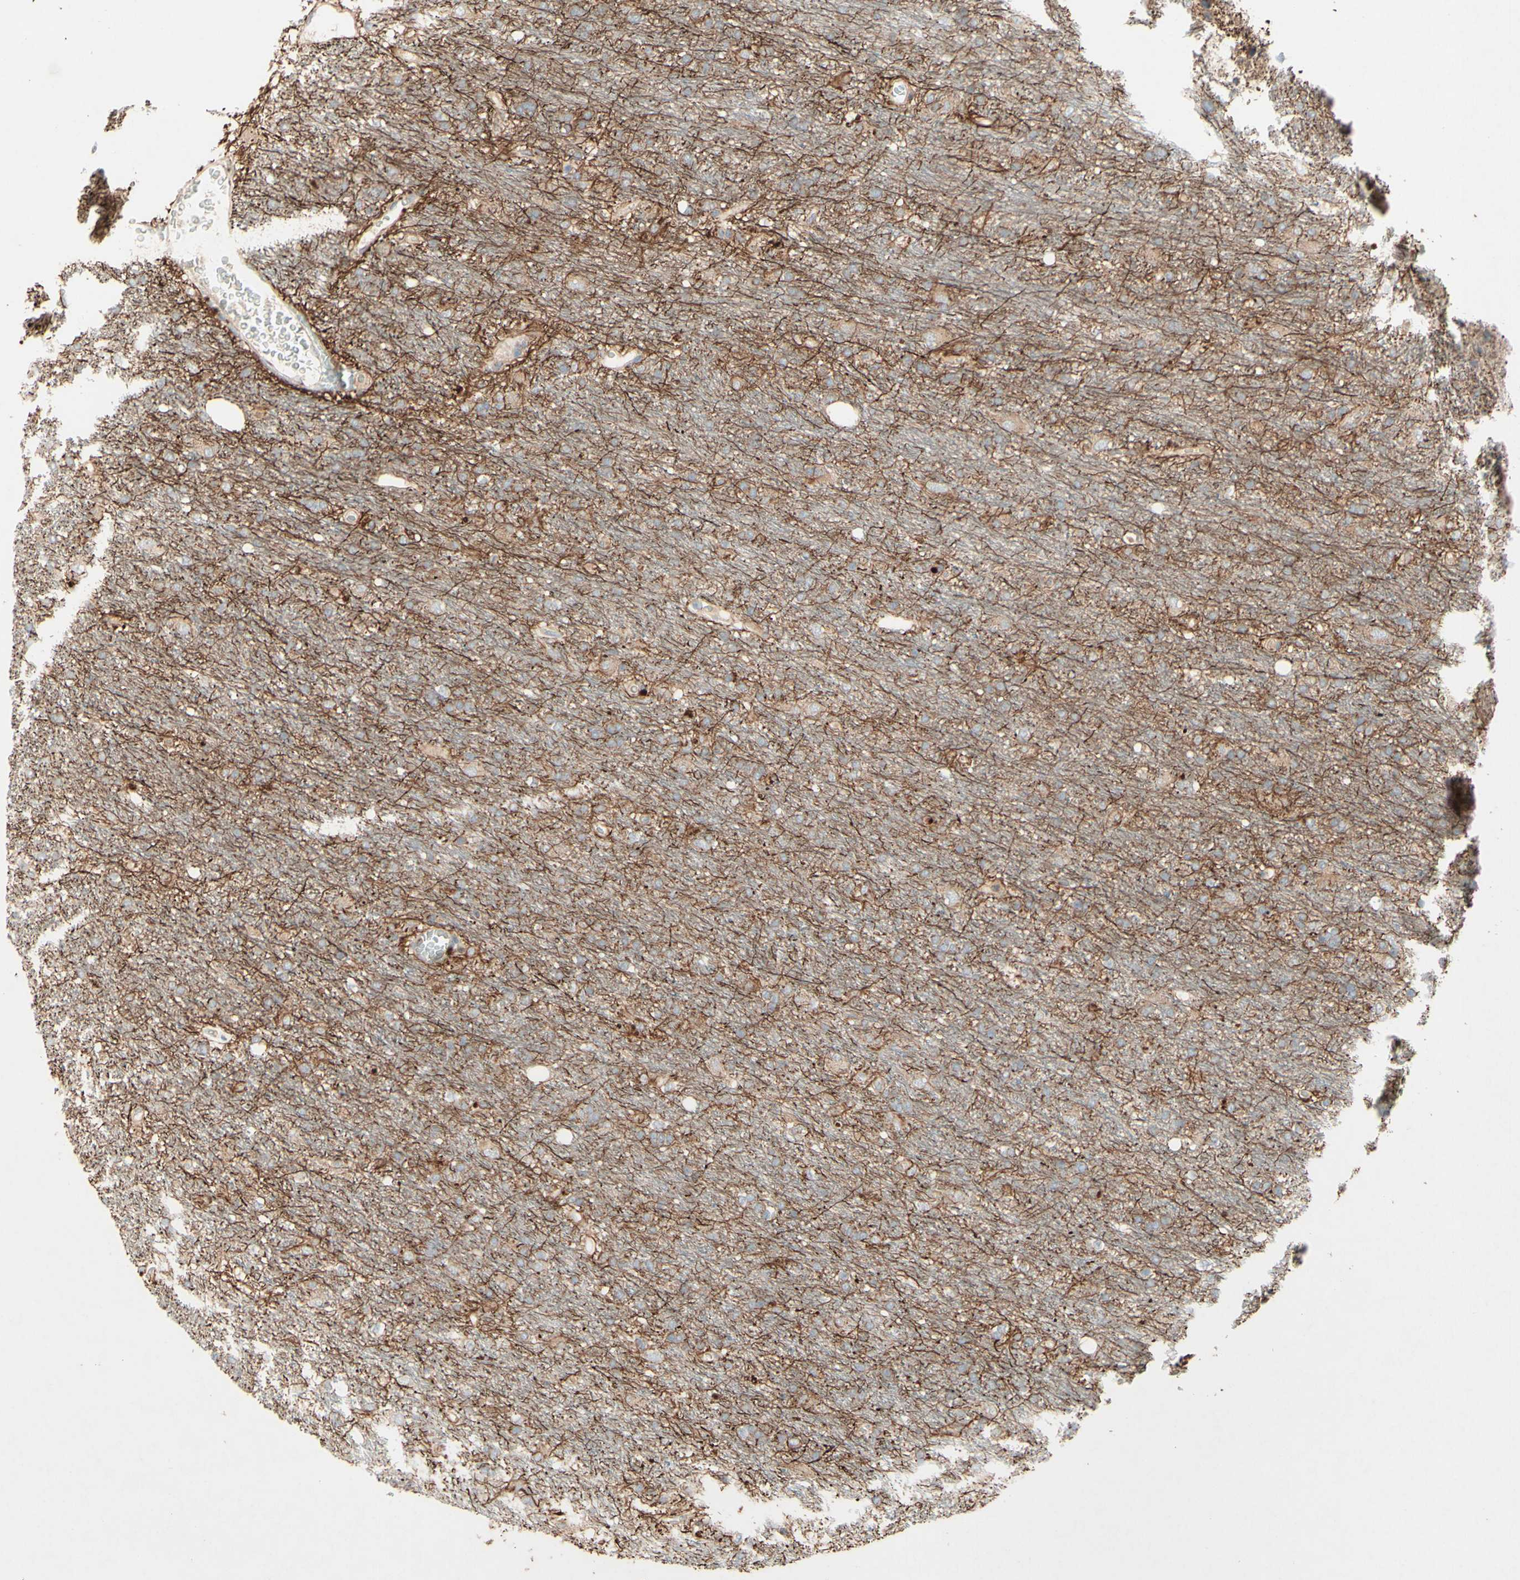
{"staining": {"intensity": "moderate", "quantity": "25%-75%", "location": "cytoplasmic/membranous"}, "tissue": "glioma", "cell_type": "Tumor cells", "image_type": "cancer", "snomed": [{"axis": "morphology", "description": "Glioma, malignant, Low grade"}, {"axis": "topography", "description": "Brain"}], "caption": "Immunohistochemistry (IHC) (DAB) staining of glioma exhibits moderate cytoplasmic/membranous protein staining in about 25%-75% of tumor cells. Nuclei are stained in blue.", "gene": "MTM1", "patient": {"sex": "male", "age": 77}}